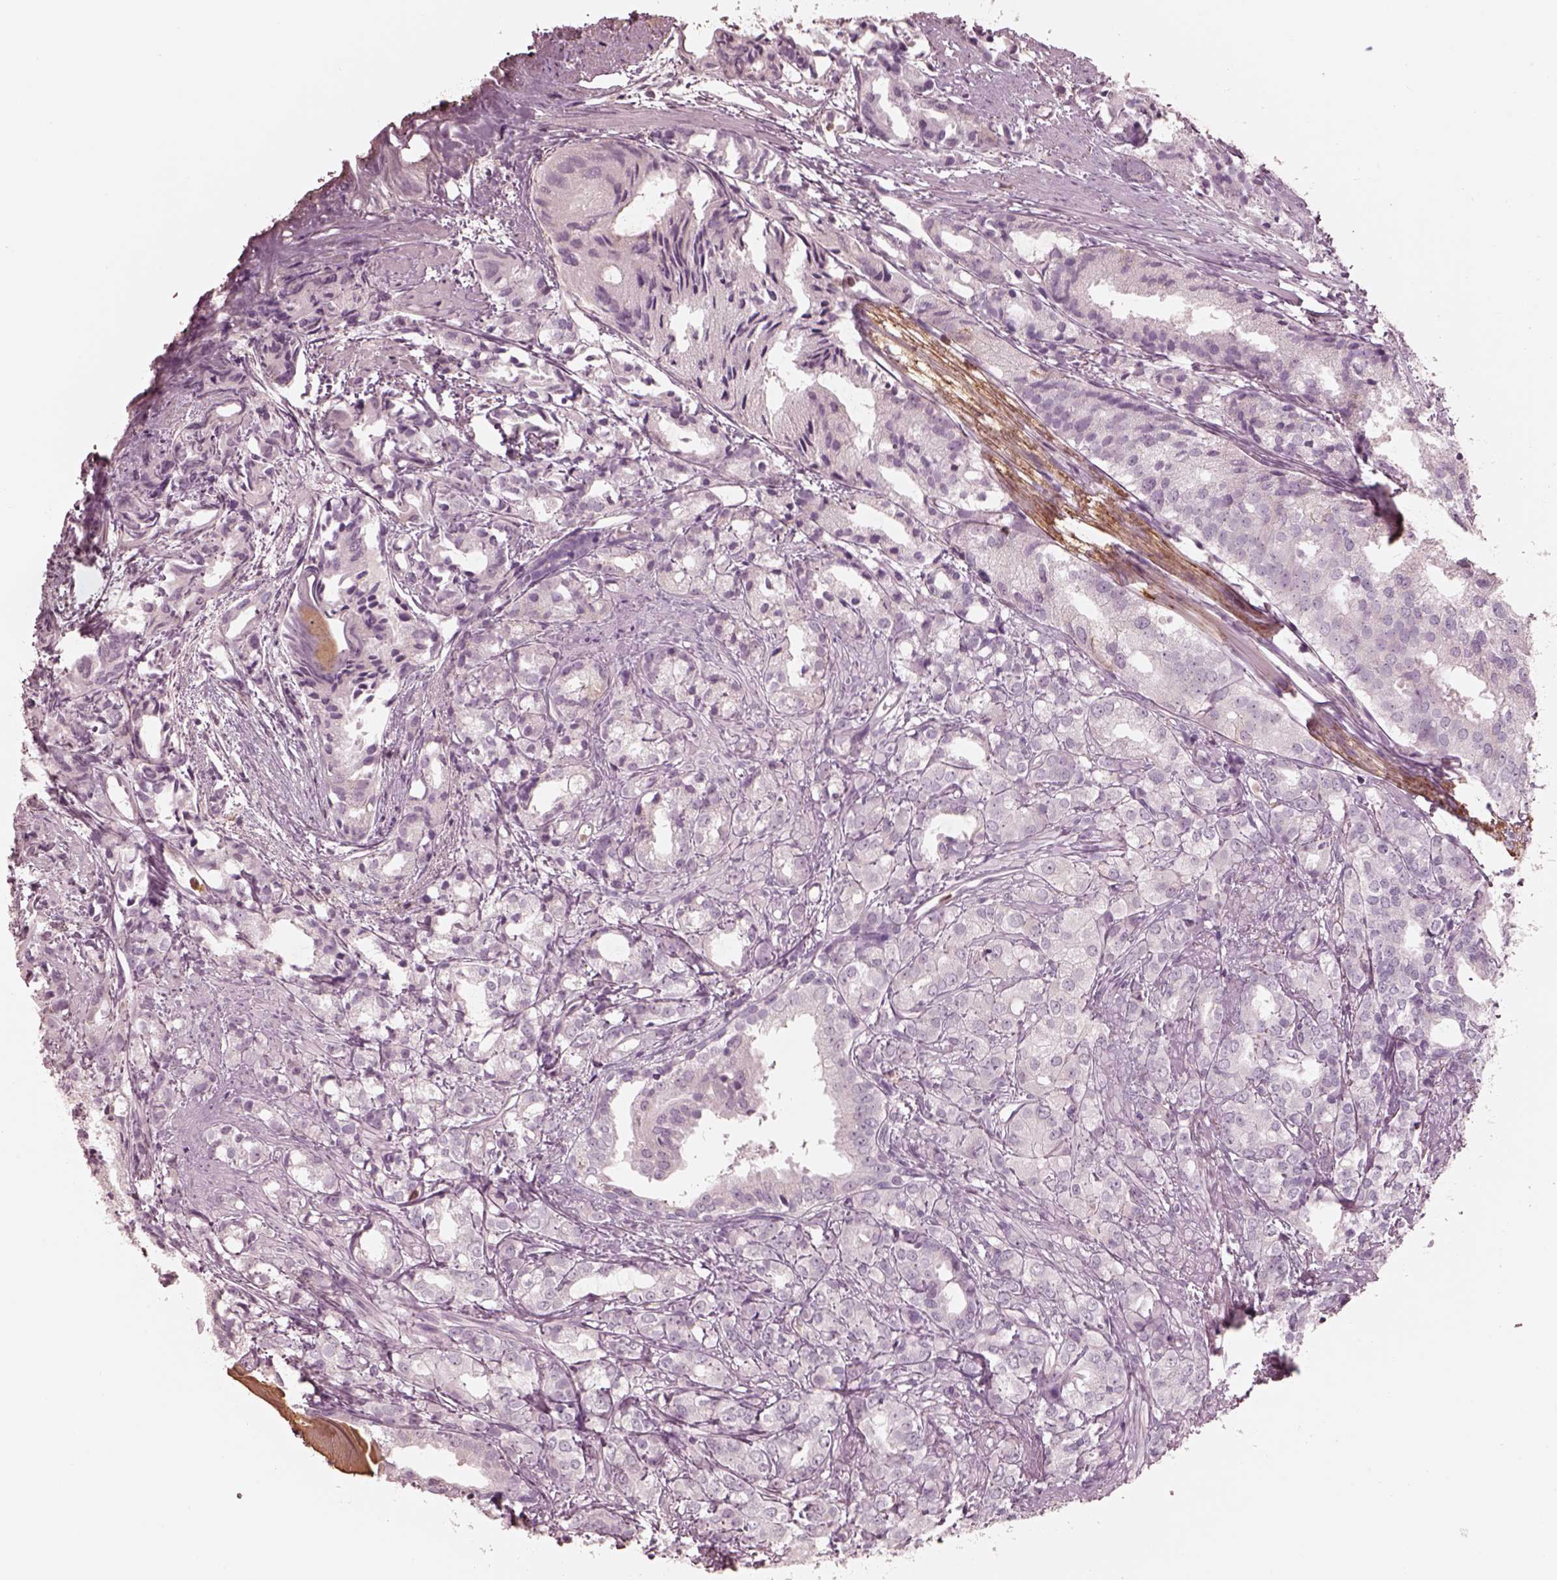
{"staining": {"intensity": "negative", "quantity": "none", "location": "none"}, "tissue": "prostate cancer", "cell_type": "Tumor cells", "image_type": "cancer", "snomed": [{"axis": "morphology", "description": "Adenocarcinoma, High grade"}, {"axis": "topography", "description": "Prostate"}], "caption": "This photomicrograph is of prostate cancer stained with IHC to label a protein in brown with the nuclei are counter-stained blue. There is no positivity in tumor cells. (IHC, brightfield microscopy, high magnification).", "gene": "GPRIN1", "patient": {"sex": "male", "age": 79}}